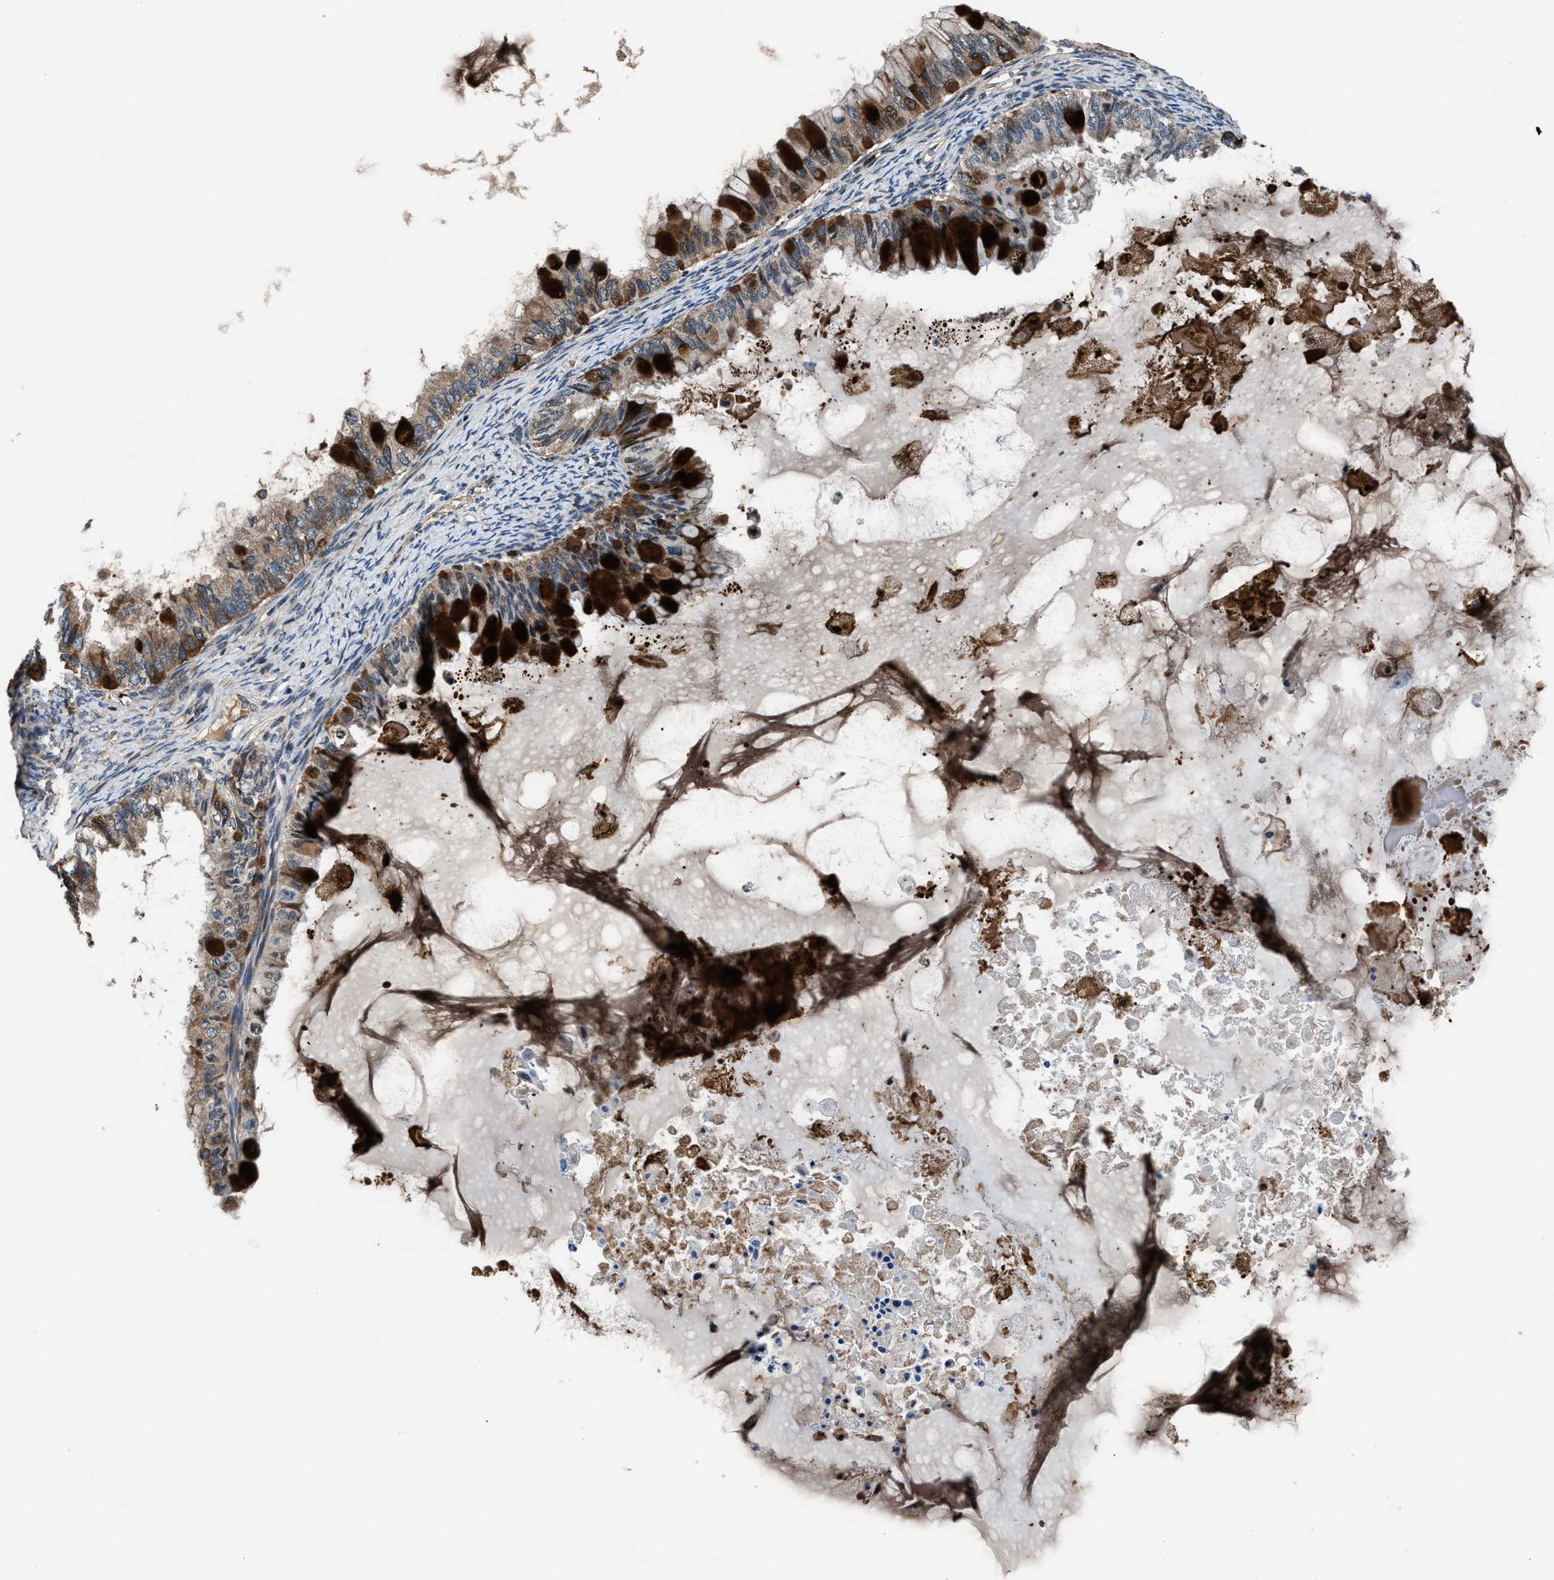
{"staining": {"intensity": "strong", "quantity": ">75%", "location": "cytoplasmic/membranous"}, "tissue": "ovarian cancer", "cell_type": "Tumor cells", "image_type": "cancer", "snomed": [{"axis": "morphology", "description": "Cystadenocarcinoma, mucinous, NOS"}, {"axis": "topography", "description": "Ovary"}], "caption": "This histopathology image exhibits immunohistochemistry staining of human mucinous cystadenocarcinoma (ovarian), with high strong cytoplasmic/membranous staining in about >75% of tumor cells.", "gene": "FAM221A", "patient": {"sex": "female", "age": 80}}